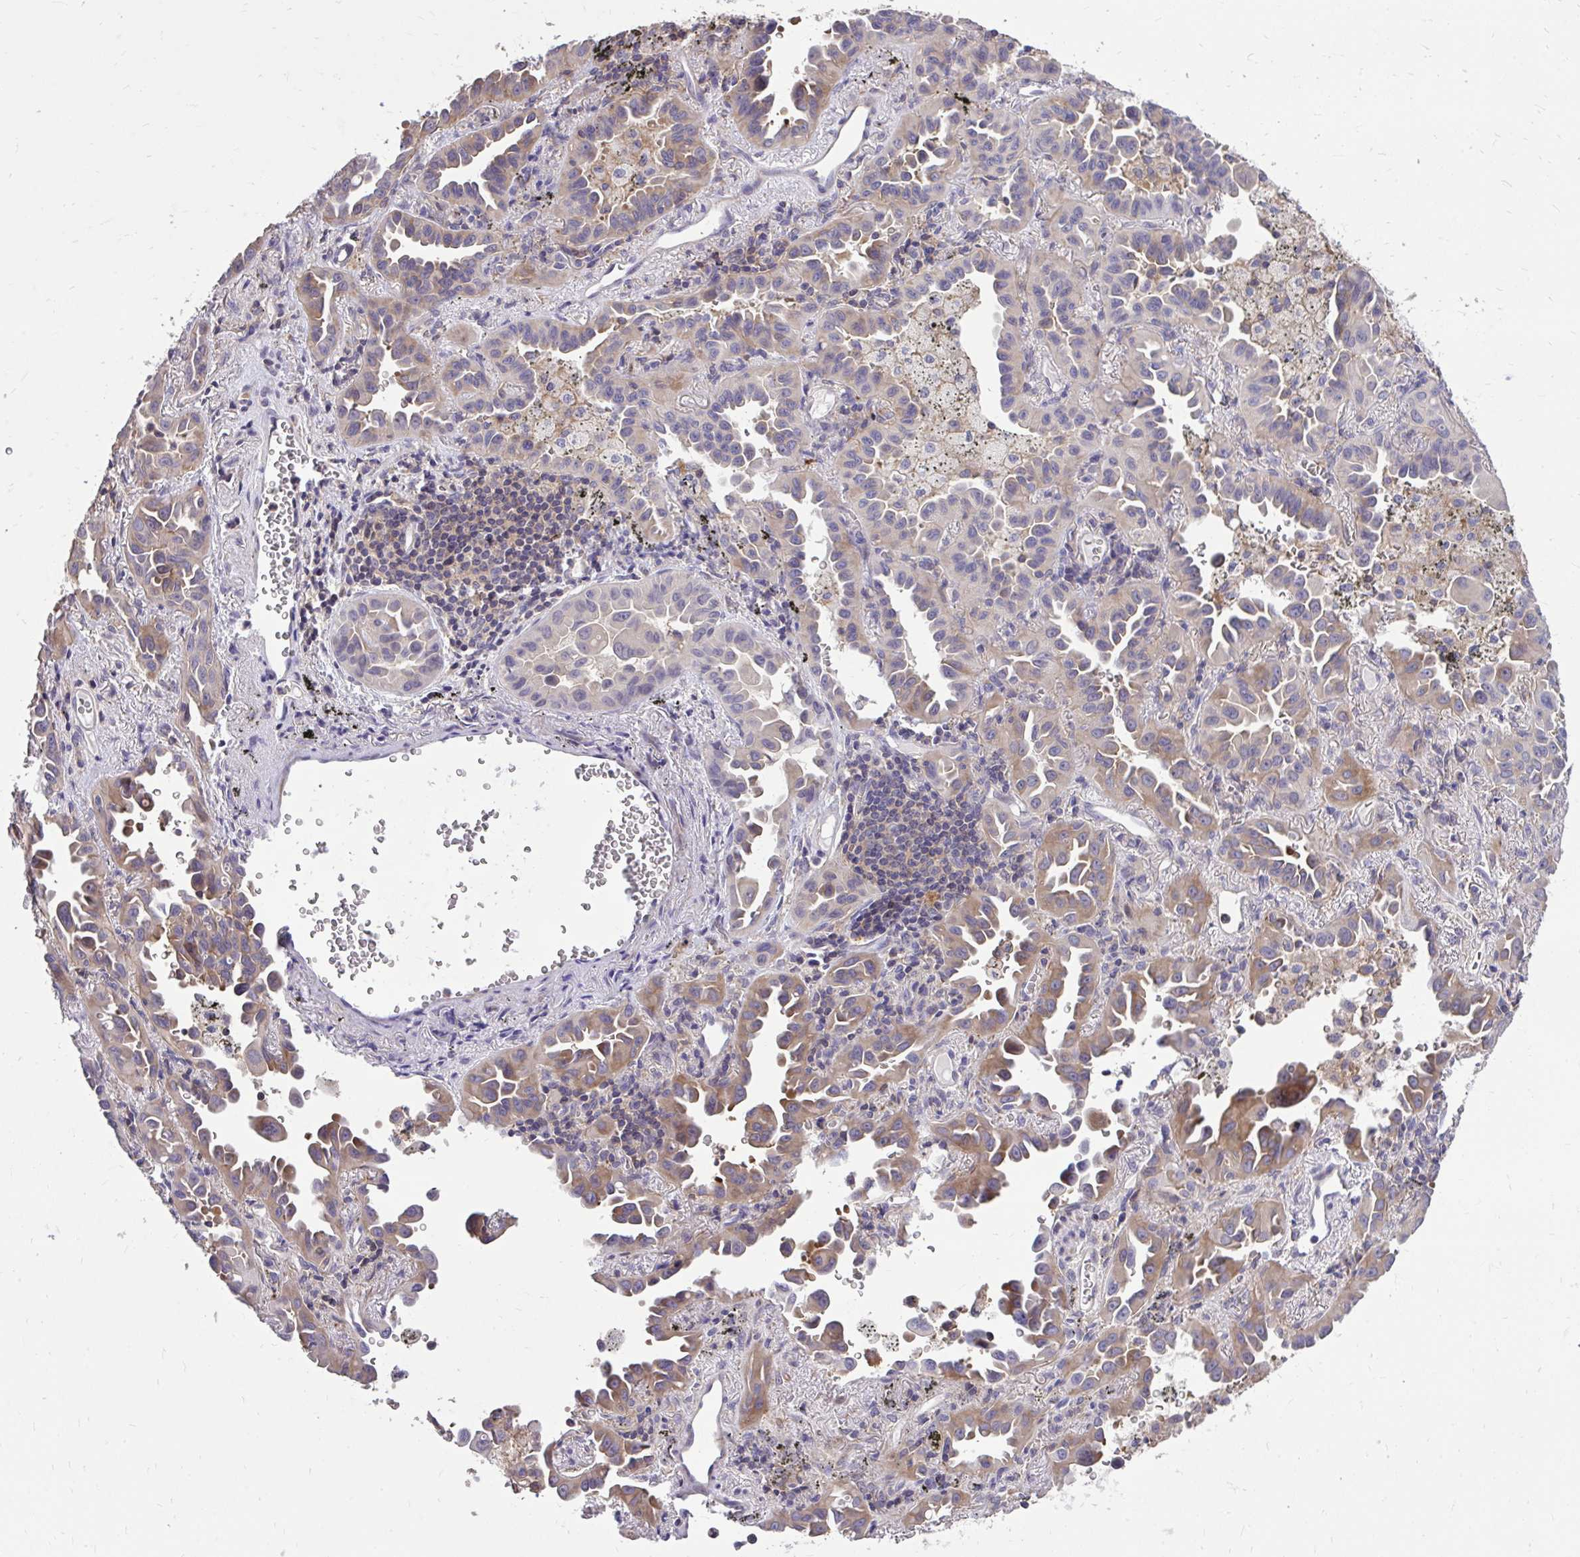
{"staining": {"intensity": "moderate", "quantity": "25%-75%", "location": "cytoplasmic/membranous"}, "tissue": "lung cancer", "cell_type": "Tumor cells", "image_type": "cancer", "snomed": [{"axis": "morphology", "description": "Adenocarcinoma, NOS"}, {"axis": "topography", "description": "Lung"}], "caption": "Immunohistochemistry image of neoplastic tissue: lung adenocarcinoma stained using immunohistochemistry (IHC) demonstrates medium levels of moderate protein expression localized specifically in the cytoplasmic/membranous of tumor cells, appearing as a cytoplasmic/membranous brown color.", "gene": "IGFL2", "patient": {"sex": "male", "age": 68}}